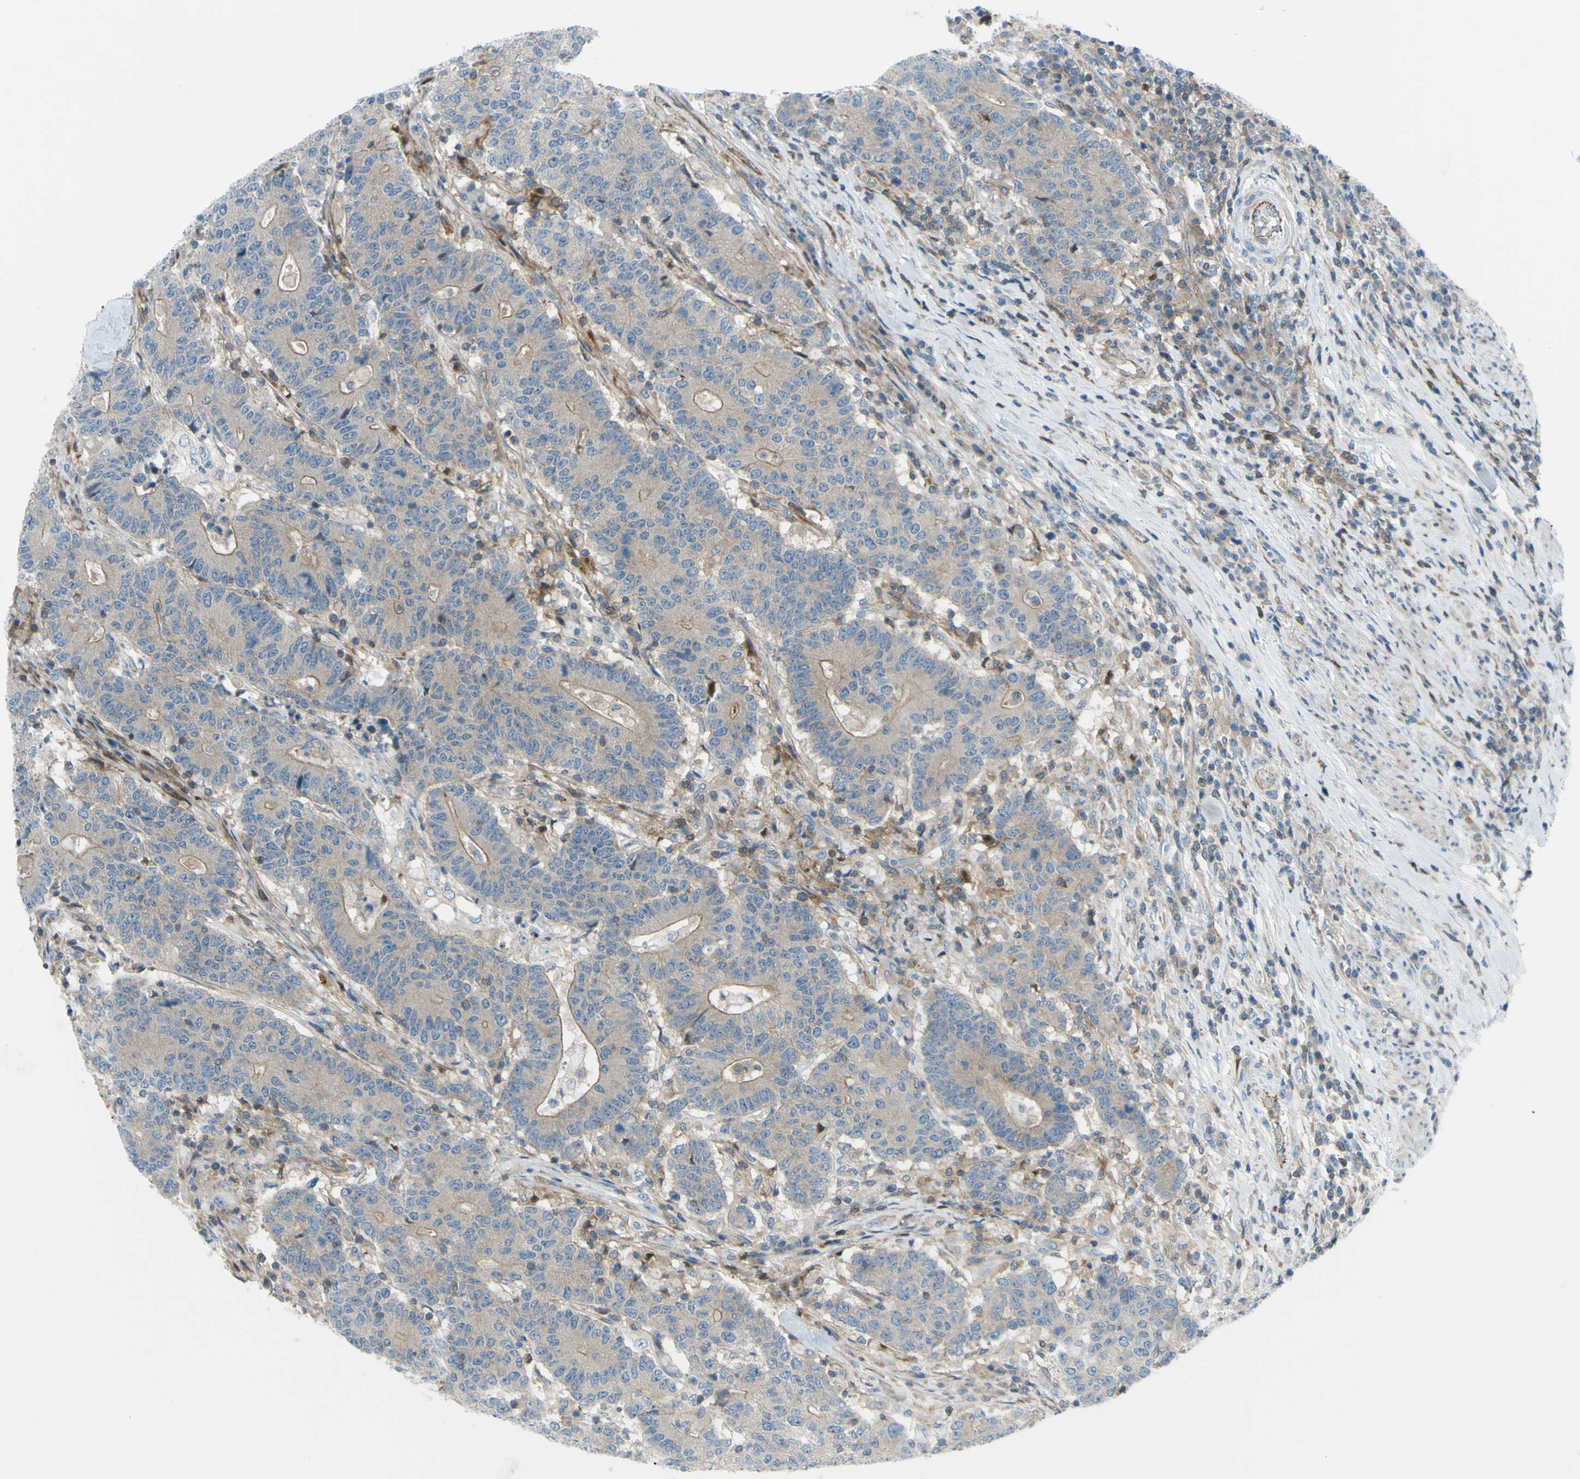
{"staining": {"intensity": "moderate", "quantity": "25%-75%", "location": "cytoplasmic/membranous"}, "tissue": "colorectal cancer", "cell_type": "Tumor cells", "image_type": "cancer", "snomed": [{"axis": "morphology", "description": "Normal tissue, NOS"}, {"axis": "morphology", "description": "Adenocarcinoma, NOS"}, {"axis": "topography", "description": "Colon"}], "caption": "Colorectal cancer (adenocarcinoma) stained with DAB IHC displays medium levels of moderate cytoplasmic/membranous expression in about 25%-75% of tumor cells. Using DAB (3,3'-diaminobenzidine) (brown) and hematoxylin (blue) stains, captured at high magnification using brightfield microscopy.", "gene": "PAK2", "patient": {"sex": "female", "age": 75}}